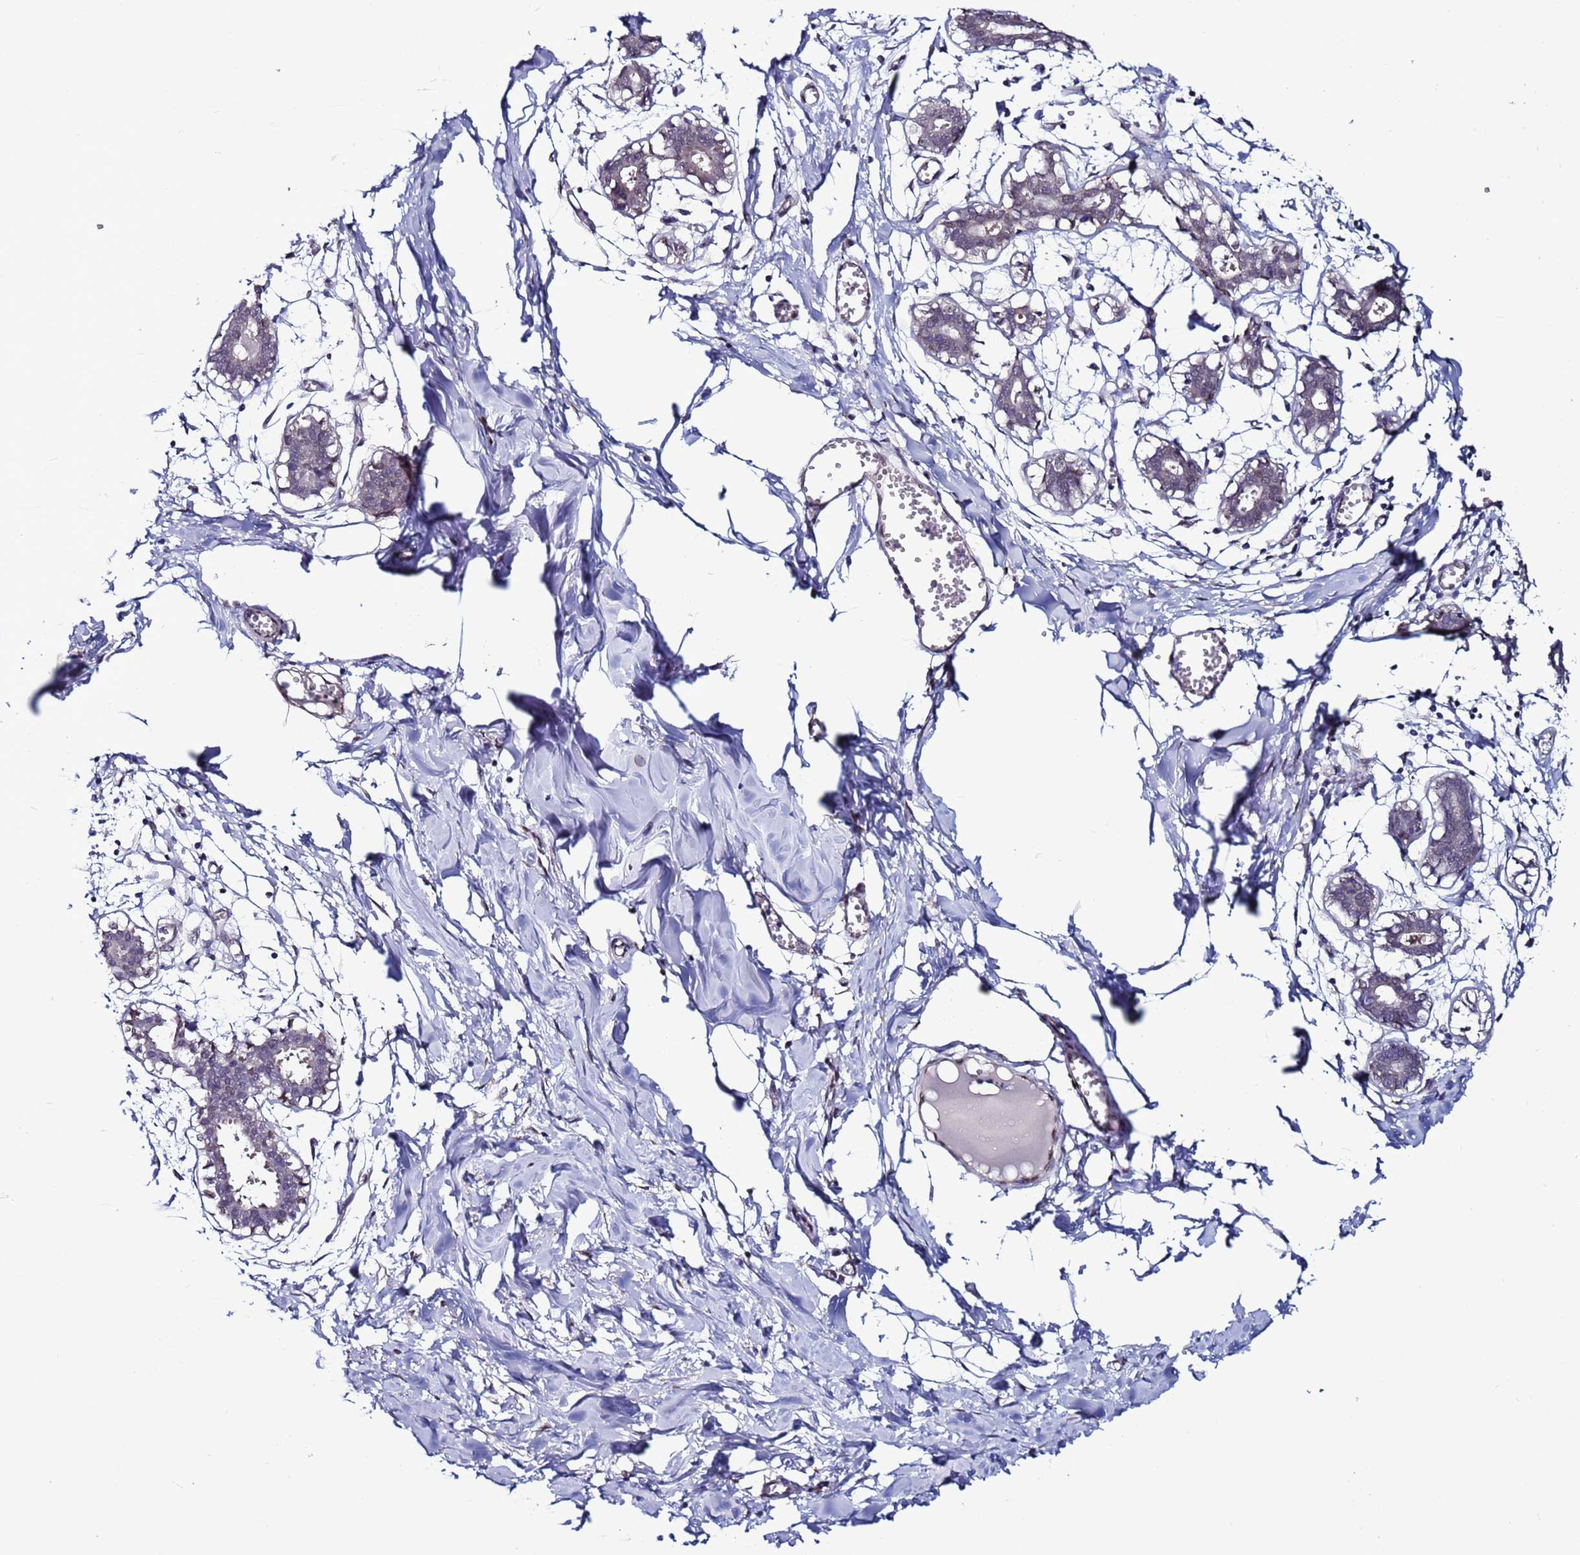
{"staining": {"intensity": "negative", "quantity": "none", "location": "none"}, "tissue": "breast", "cell_type": "Adipocytes", "image_type": "normal", "snomed": [{"axis": "morphology", "description": "Normal tissue, NOS"}, {"axis": "topography", "description": "Breast"}], "caption": "Adipocytes show no significant protein positivity in unremarkable breast.", "gene": "TRIM37", "patient": {"sex": "female", "age": 27}}